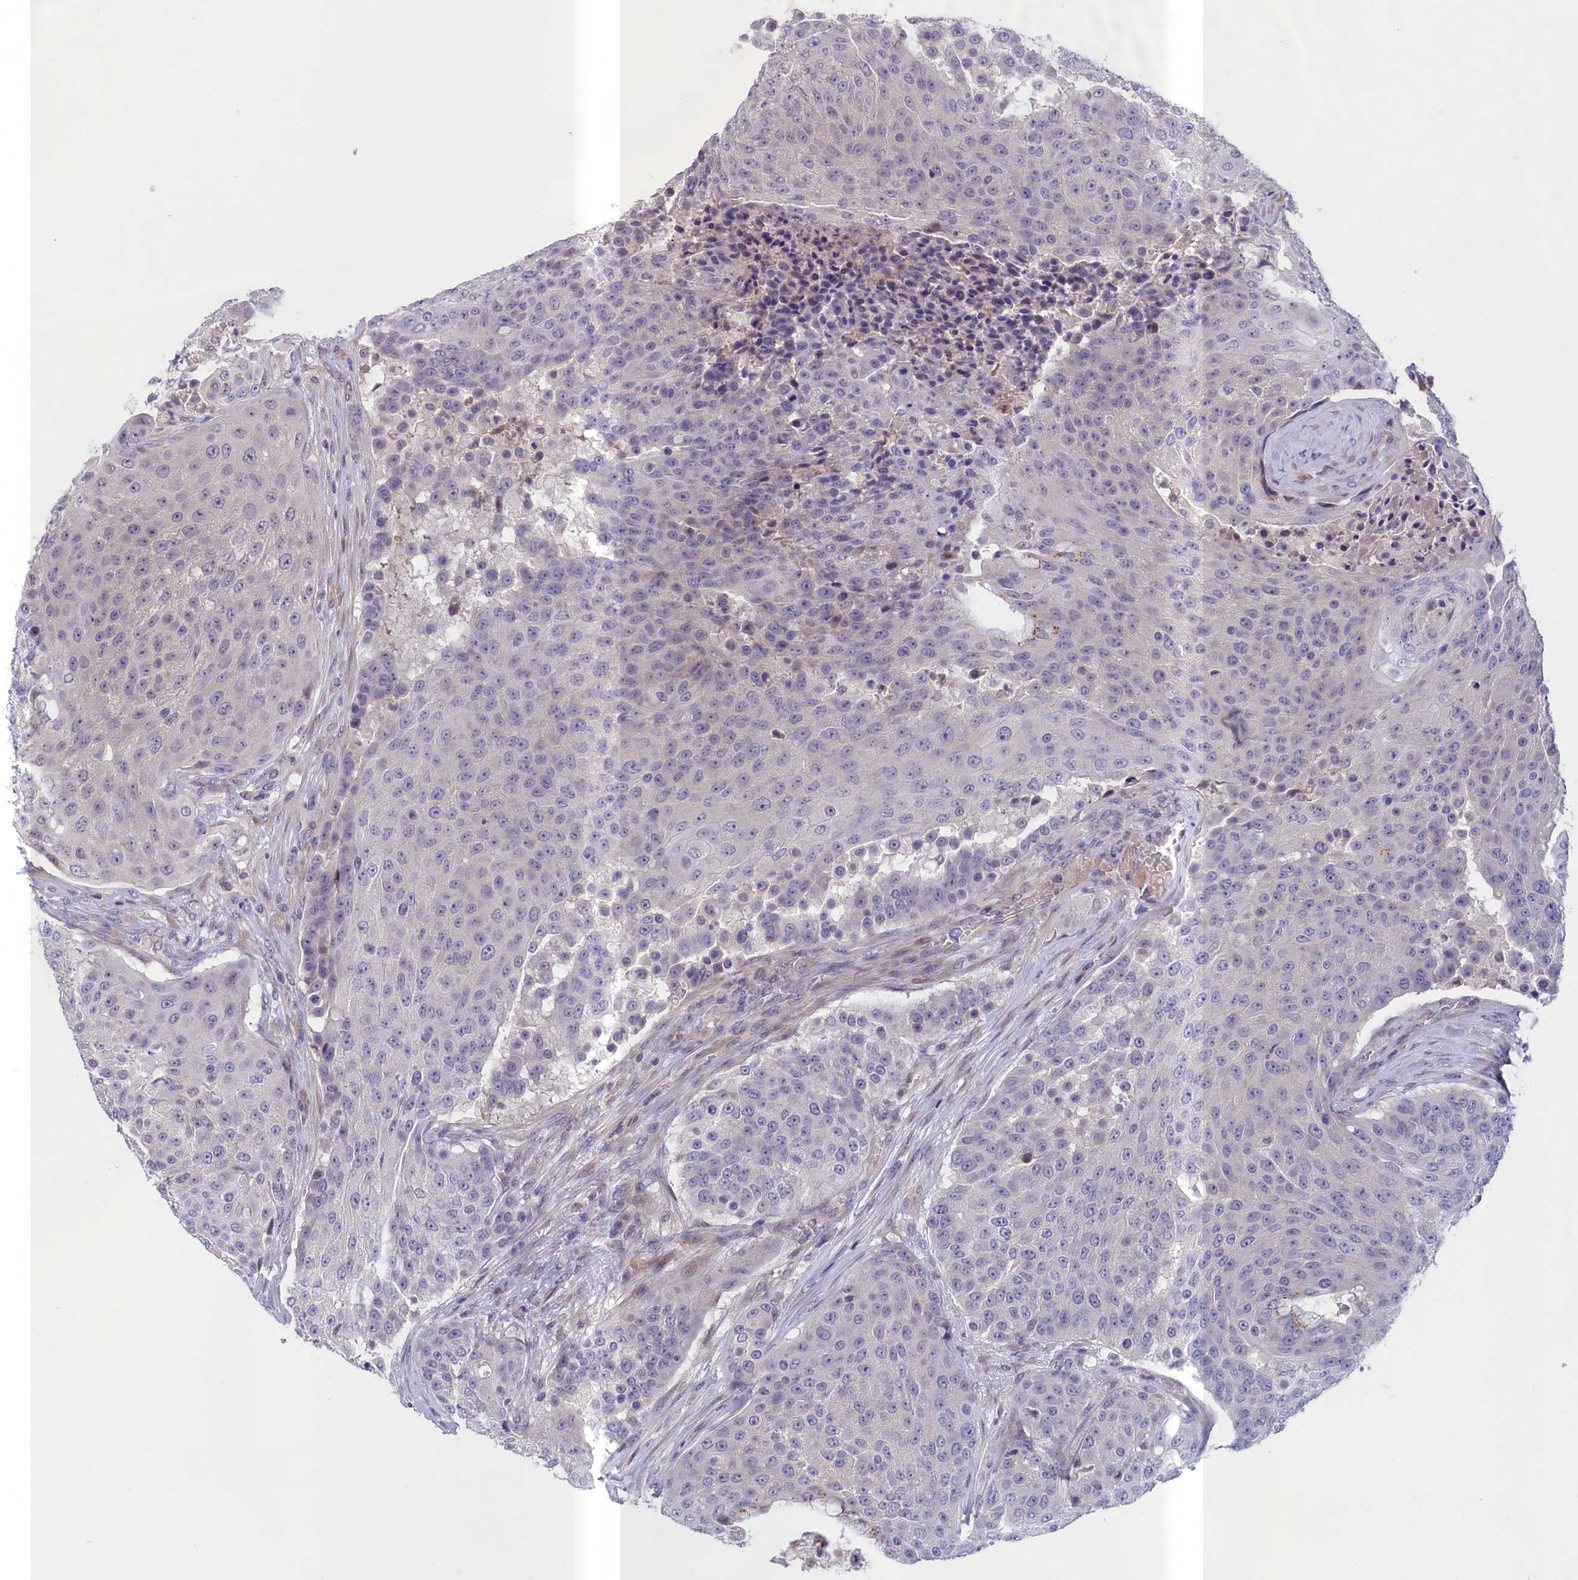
{"staining": {"intensity": "negative", "quantity": "none", "location": "none"}, "tissue": "urothelial cancer", "cell_type": "Tumor cells", "image_type": "cancer", "snomed": [{"axis": "morphology", "description": "Urothelial carcinoma, High grade"}, {"axis": "topography", "description": "Urinary bladder"}], "caption": "Immunohistochemistry of human urothelial carcinoma (high-grade) shows no staining in tumor cells.", "gene": "IGFALS", "patient": {"sex": "female", "age": 63}}